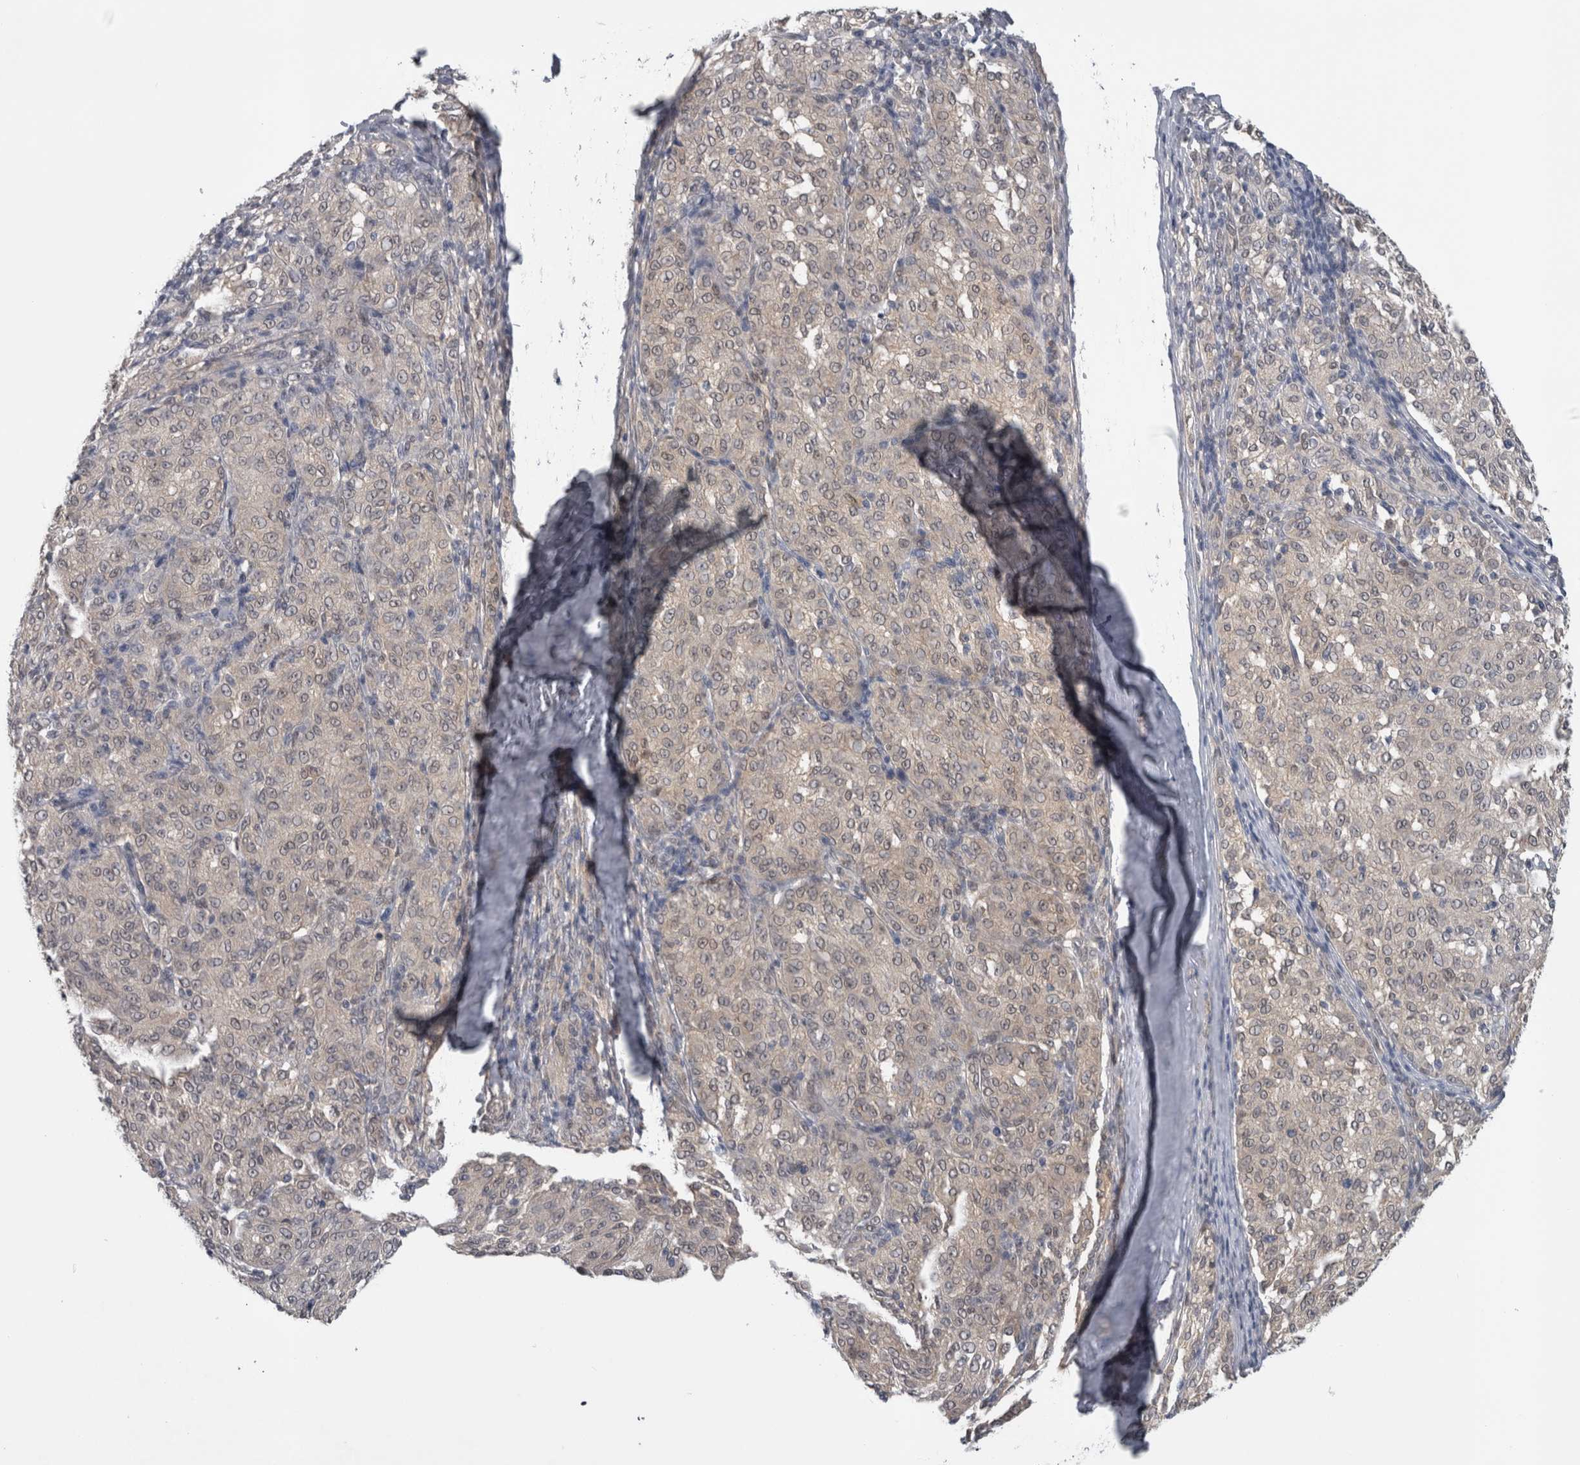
{"staining": {"intensity": "weak", "quantity": "<25%", "location": "nuclear"}, "tissue": "melanoma", "cell_type": "Tumor cells", "image_type": "cancer", "snomed": [{"axis": "morphology", "description": "Malignant melanoma, NOS"}, {"axis": "topography", "description": "Skin"}], "caption": "DAB (3,3'-diaminobenzidine) immunohistochemical staining of malignant melanoma shows no significant positivity in tumor cells.", "gene": "NAPRT", "patient": {"sex": "female", "age": 72}}